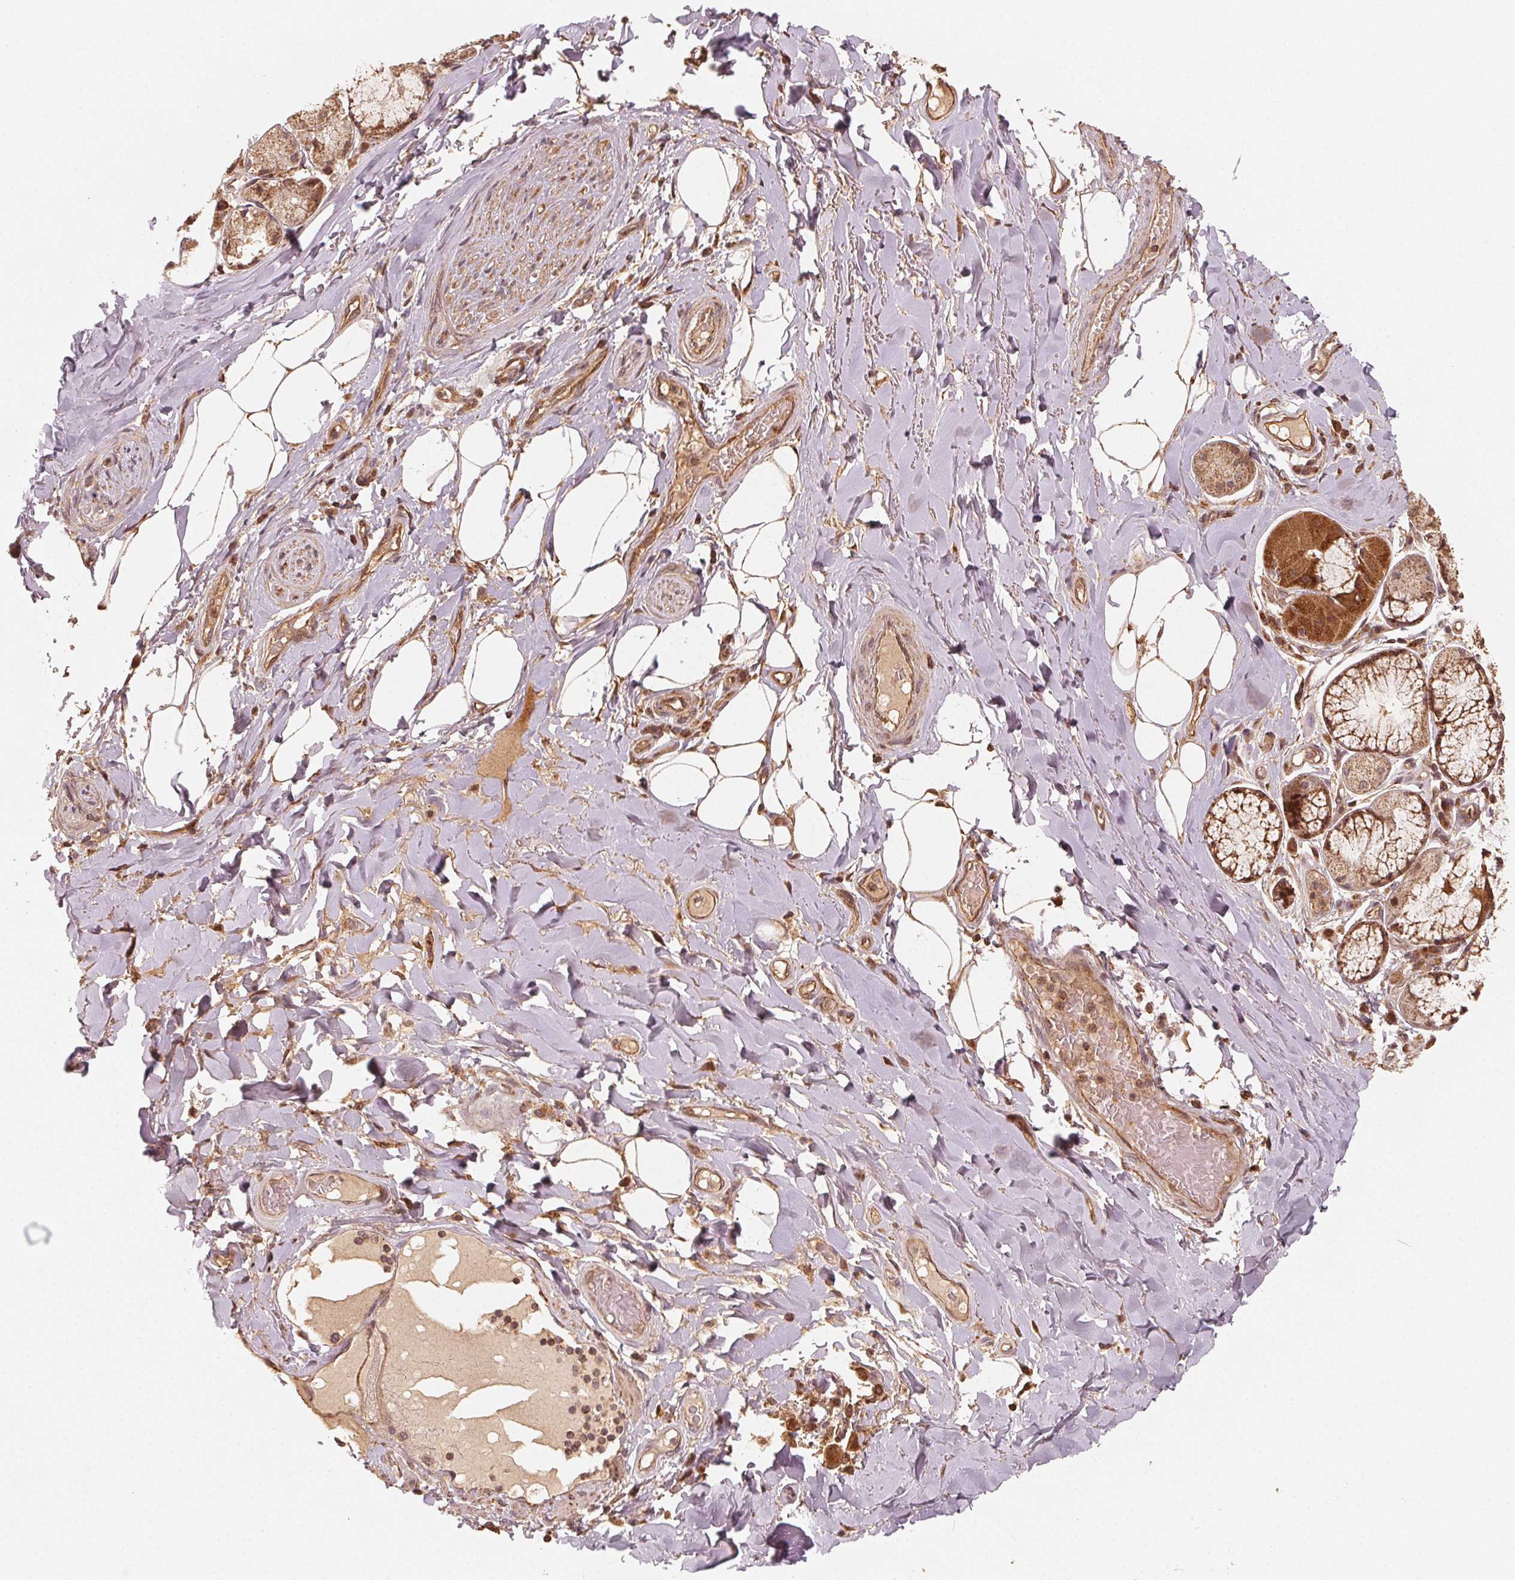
{"staining": {"intensity": "moderate", "quantity": ">75%", "location": "cytoplasmic/membranous"}, "tissue": "adipose tissue", "cell_type": "Adipocytes", "image_type": "normal", "snomed": [{"axis": "morphology", "description": "Normal tissue, NOS"}, {"axis": "topography", "description": "Cartilage tissue"}, {"axis": "topography", "description": "Bronchus"}], "caption": "IHC image of benign human adipose tissue stained for a protein (brown), which shows medium levels of moderate cytoplasmic/membranous staining in about >75% of adipocytes.", "gene": "WBP2", "patient": {"sex": "male", "age": 64}}